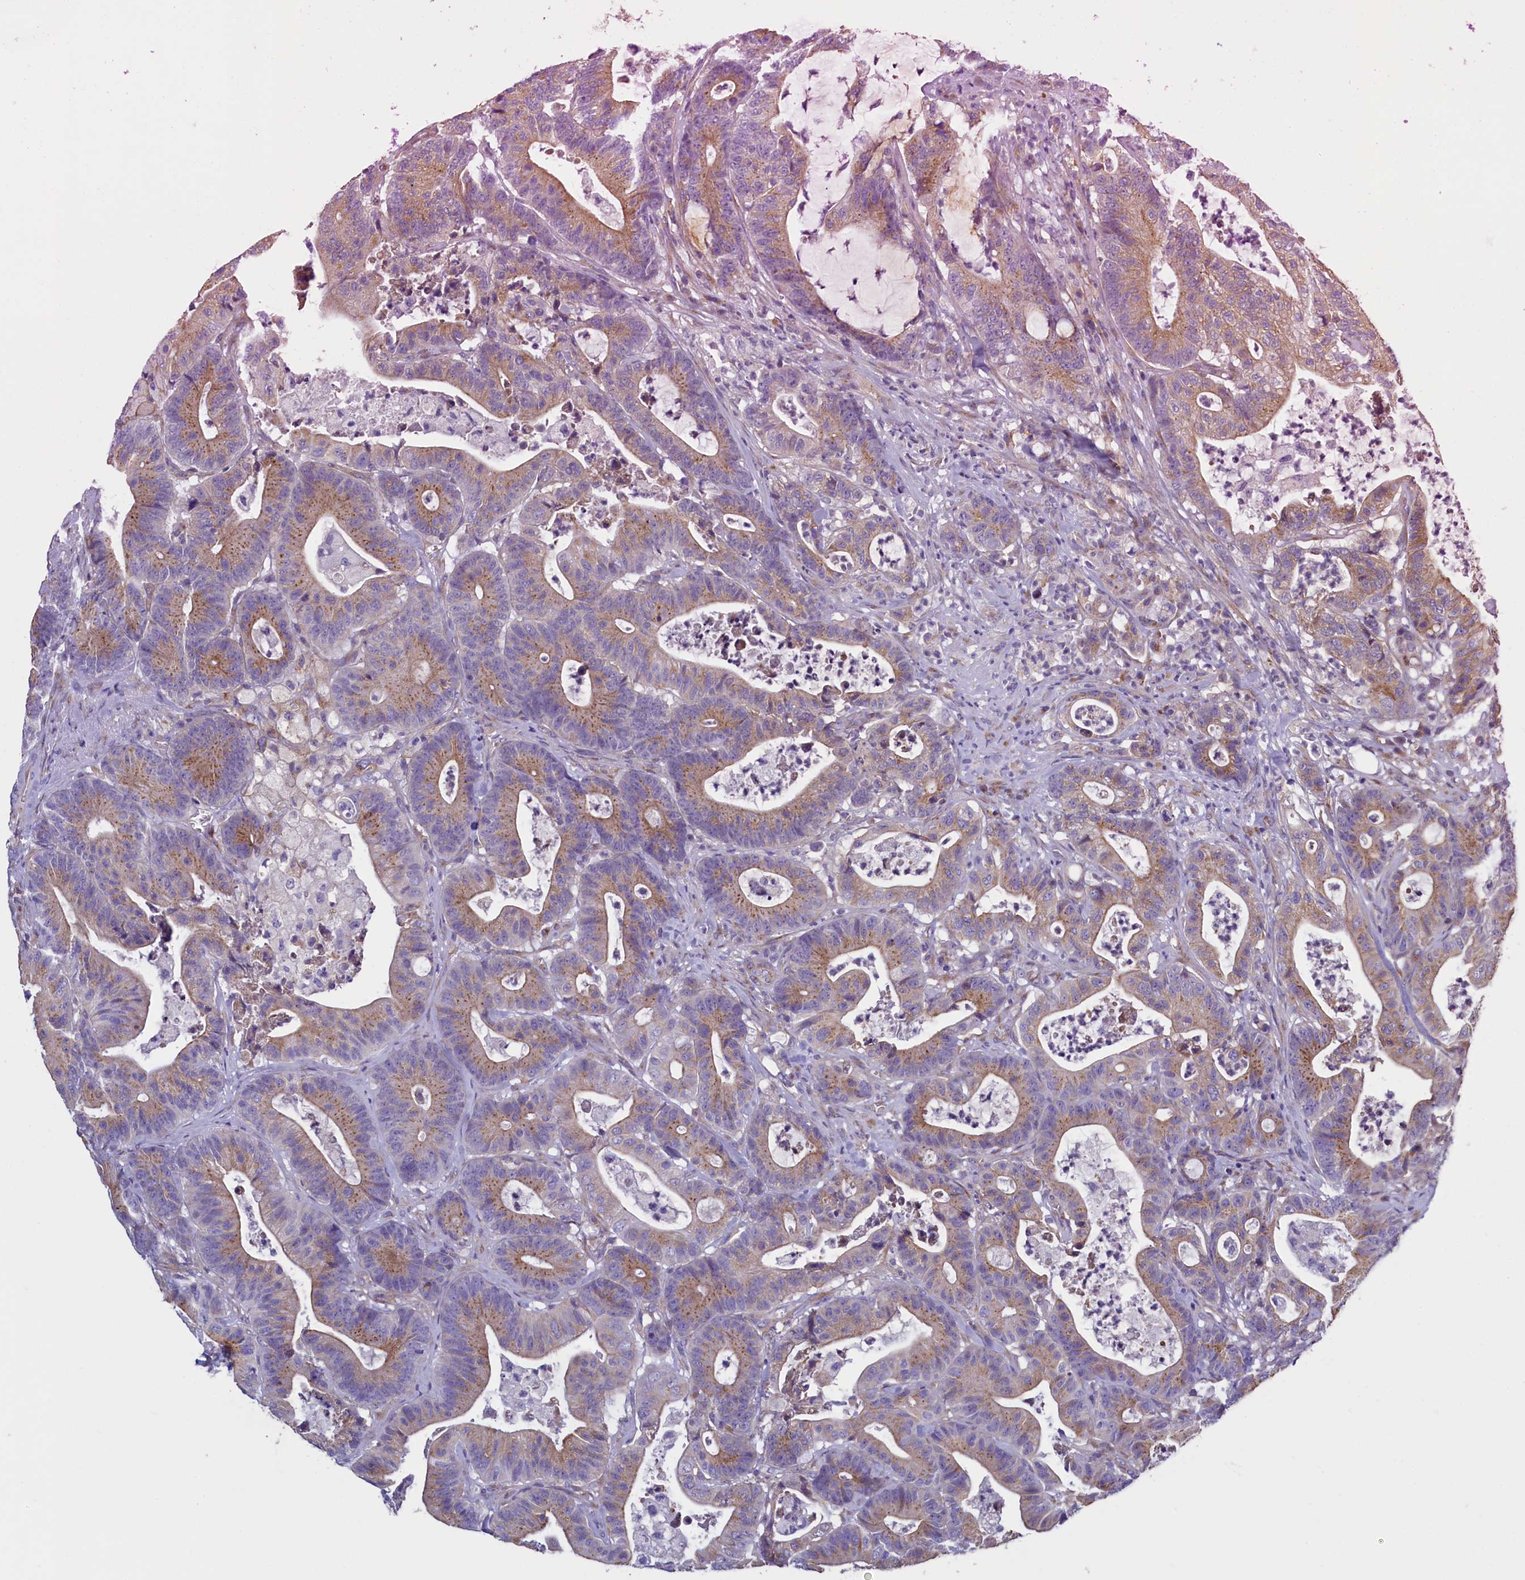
{"staining": {"intensity": "moderate", "quantity": ">75%", "location": "cytoplasmic/membranous"}, "tissue": "colorectal cancer", "cell_type": "Tumor cells", "image_type": "cancer", "snomed": [{"axis": "morphology", "description": "Adenocarcinoma, NOS"}, {"axis": "topography", "description": "Colon"}], "caption": "There is medium levels of moderate cytoplasmic/membranous expression in tumor cells of adenocarcinoma (colorectal), as demonstrated by immunohistochemical staining (brown color).", "gene": "GPR21", "patient": {"sex": "female", "age": 84}}